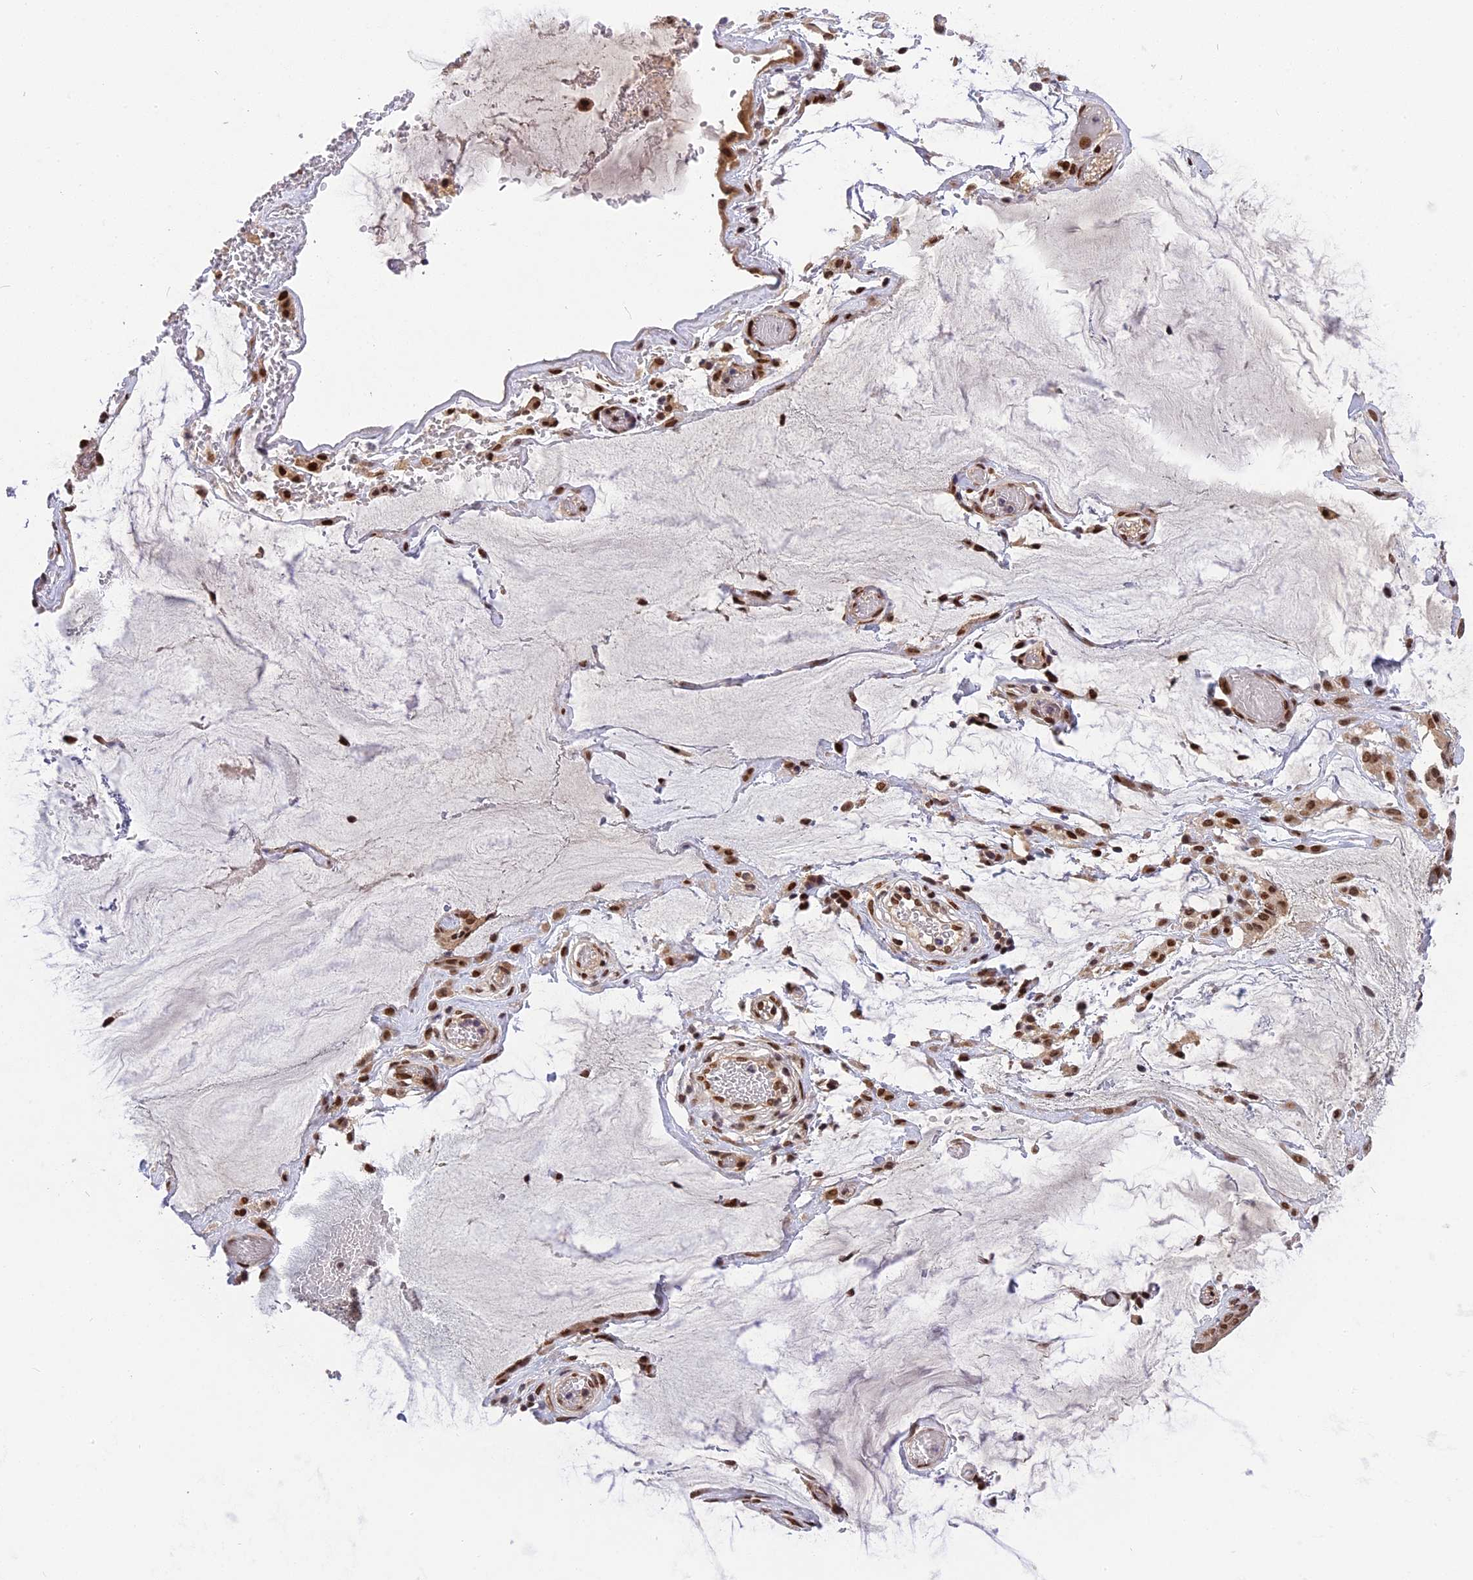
{"staining": {"intensity": "strong", "quantity": ">75%", "location": "cytoplasmic/membranous,nuclear"}, "tissue": "ovarian cancer", "cell_type": "Tumor cells", "image_type": "cancer", "snomed": [{"axis": "morphology", "description": "Cystadenocarcinoma, mucinous, NOS"}, {"axis": "topography", "description": "Ovary"}], "caption": "This photomicrograph shows IHC staining of human ovarian mucinous cystadenocarcinoma, with high strong cytoplasmic/membranous and nuclear staining in approximately >75% of tumor cells.", "gene": "RABGGTA", "patient": {"sex": "female", "age": 73}}